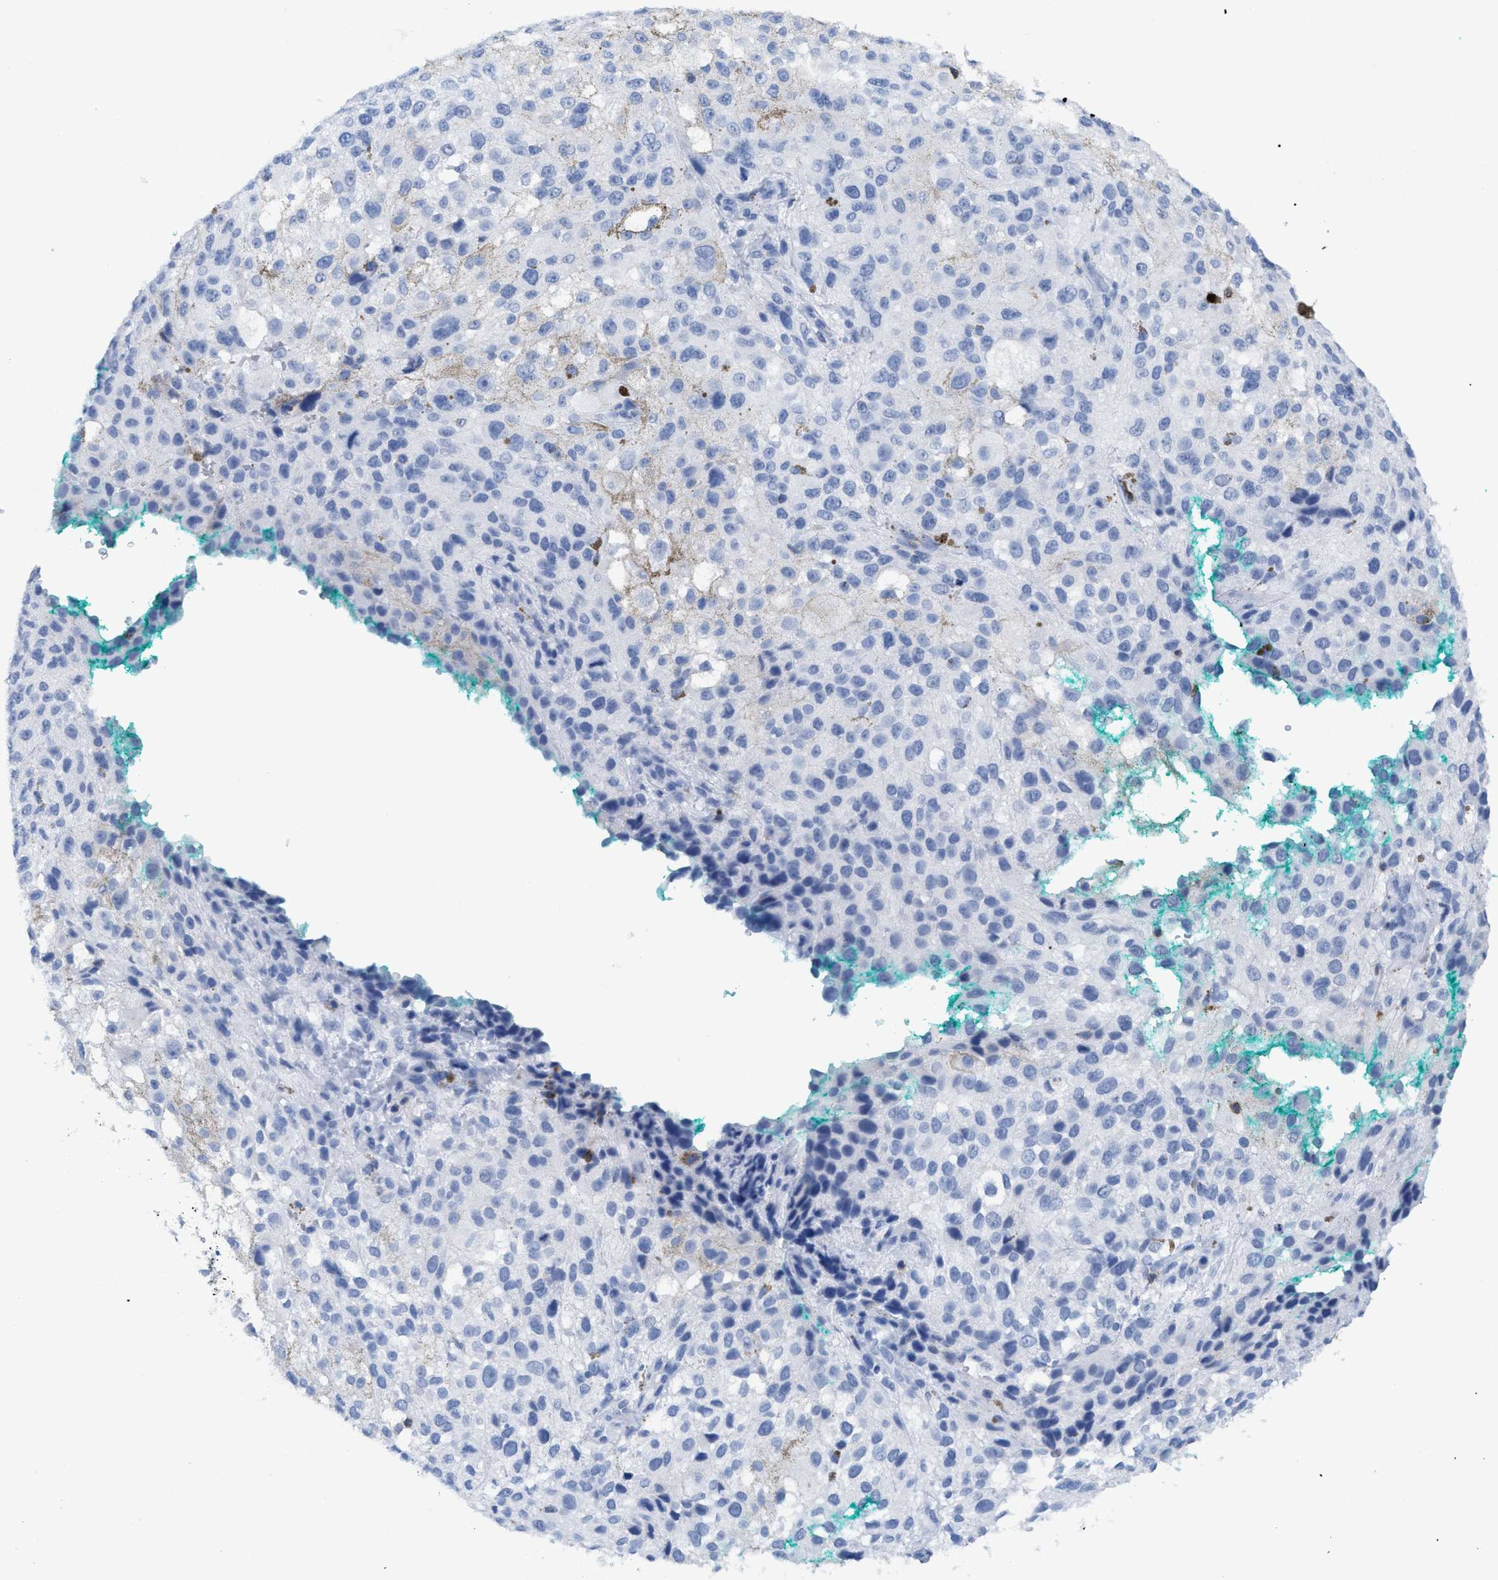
{"staining": {"intensity": "negative", "quantity": "none", "location": "none"}, "tissue": "melanoma", "cell_type": "Tumor cells", "image_type": "cancer", "snomed": [{"axis": "morphology", "description": "Necrosis, NOS"}, {"axis": "morphology", "description": "Malignant melanoma, NOS"}, {"axis": "topography", "description": "Skin"}], "caption": "Micrograph shows no protein staining in tumor cells of melanoma tissue. Brightfield microscopy of IHC stained with DAB (brown) and hematoxylin (blue), captured at high magnification.", "gene": "CD5", "patient": {"sex": "female", "age": 87}}